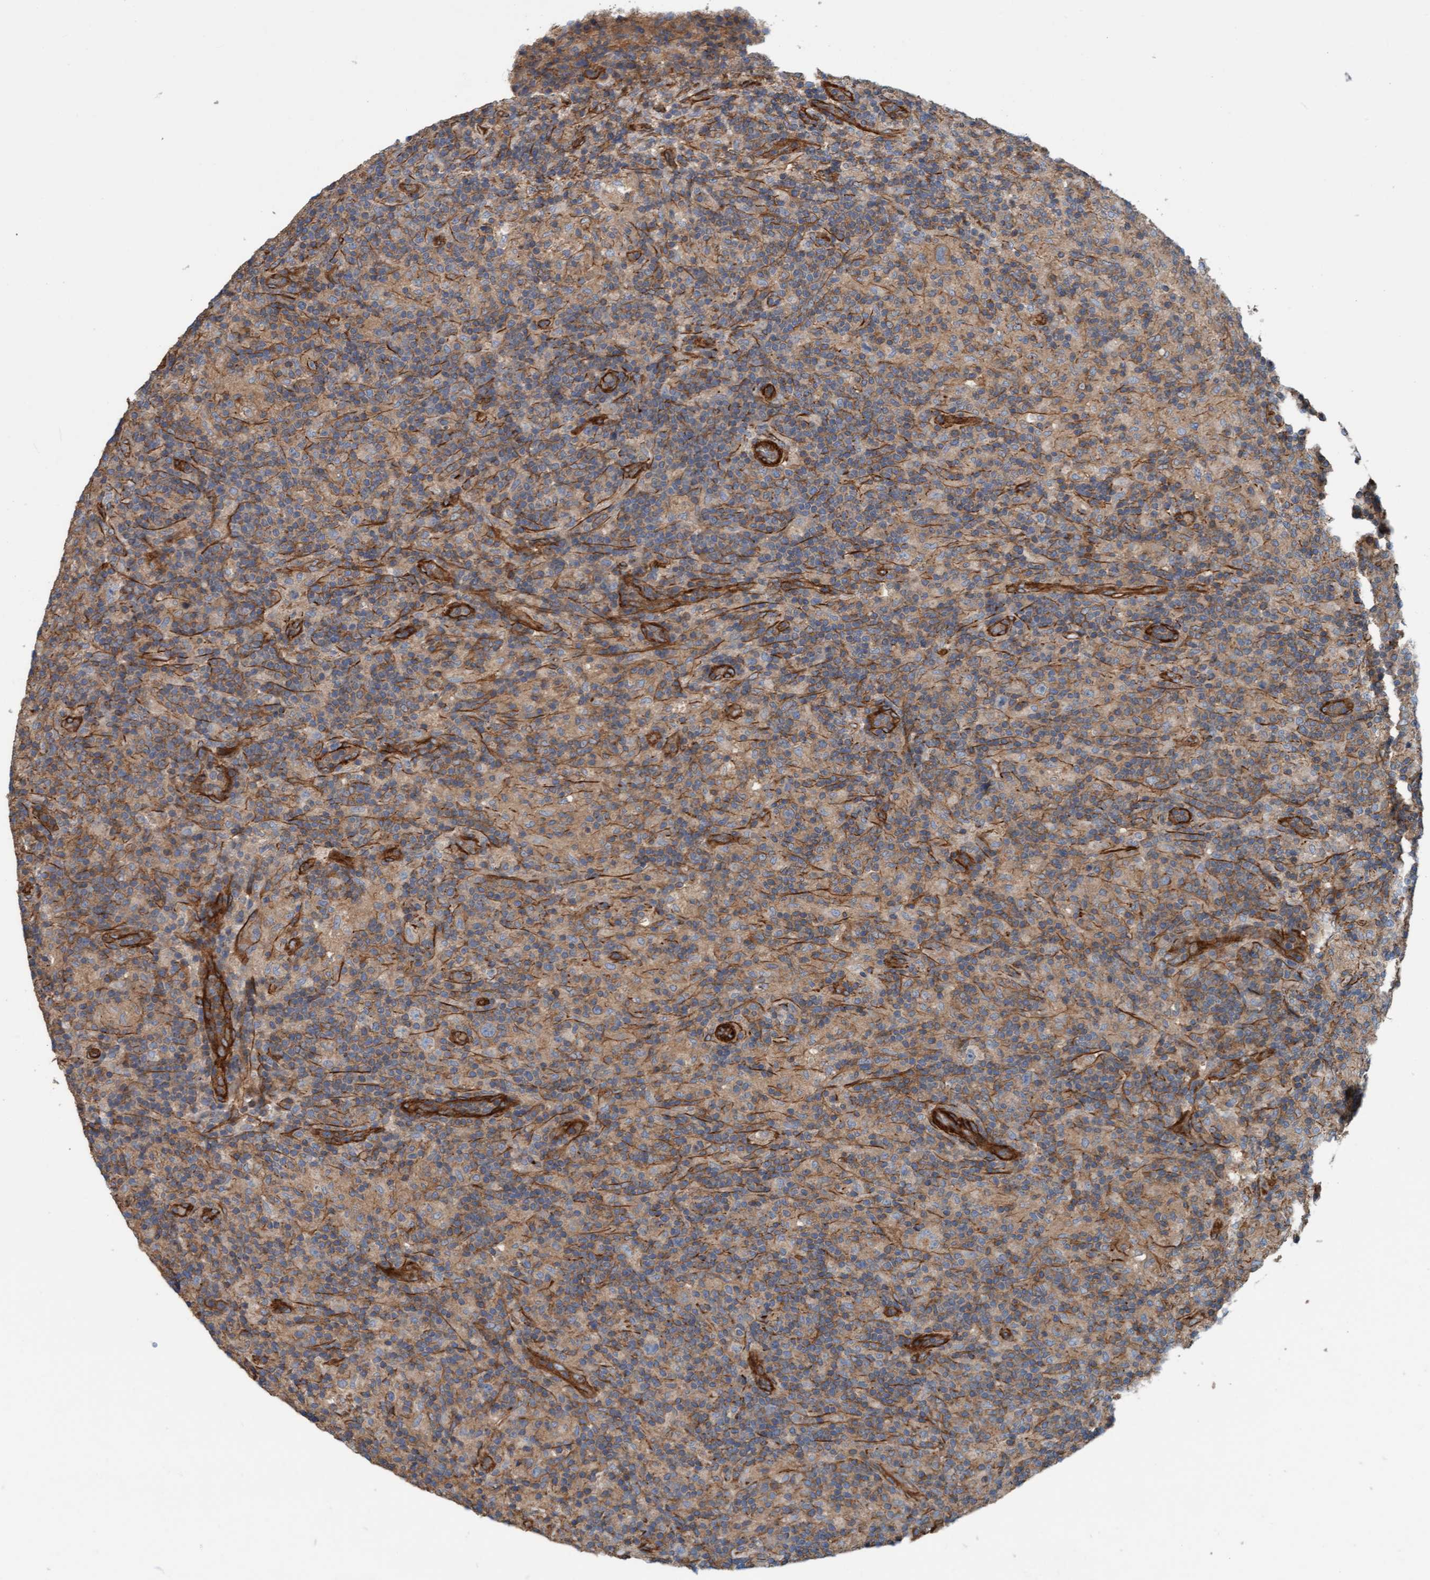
{"staining": {"intensity": "weak", "quantity": "25%-75%", "location": "cytoplasmic/membranous"}, "tissue": "lymphoma", "cell_type": "Tumor cells", "image_type": "cancer", "snomed": [{"axis": "morphology", "description": "Hodgkin's disease, NOS"}, {"axis": "topography", "description": "Lymph node"}], "caption": "This micrograph reveals immunohistochemistry (IHC) staining of Hodgkin's disease, with low weak cytoplasmic/membranous staining in approximately 25%-75% of tumor cells.", "gene": "STXBP4", "patient": {"sex": "male", "age": 70}}